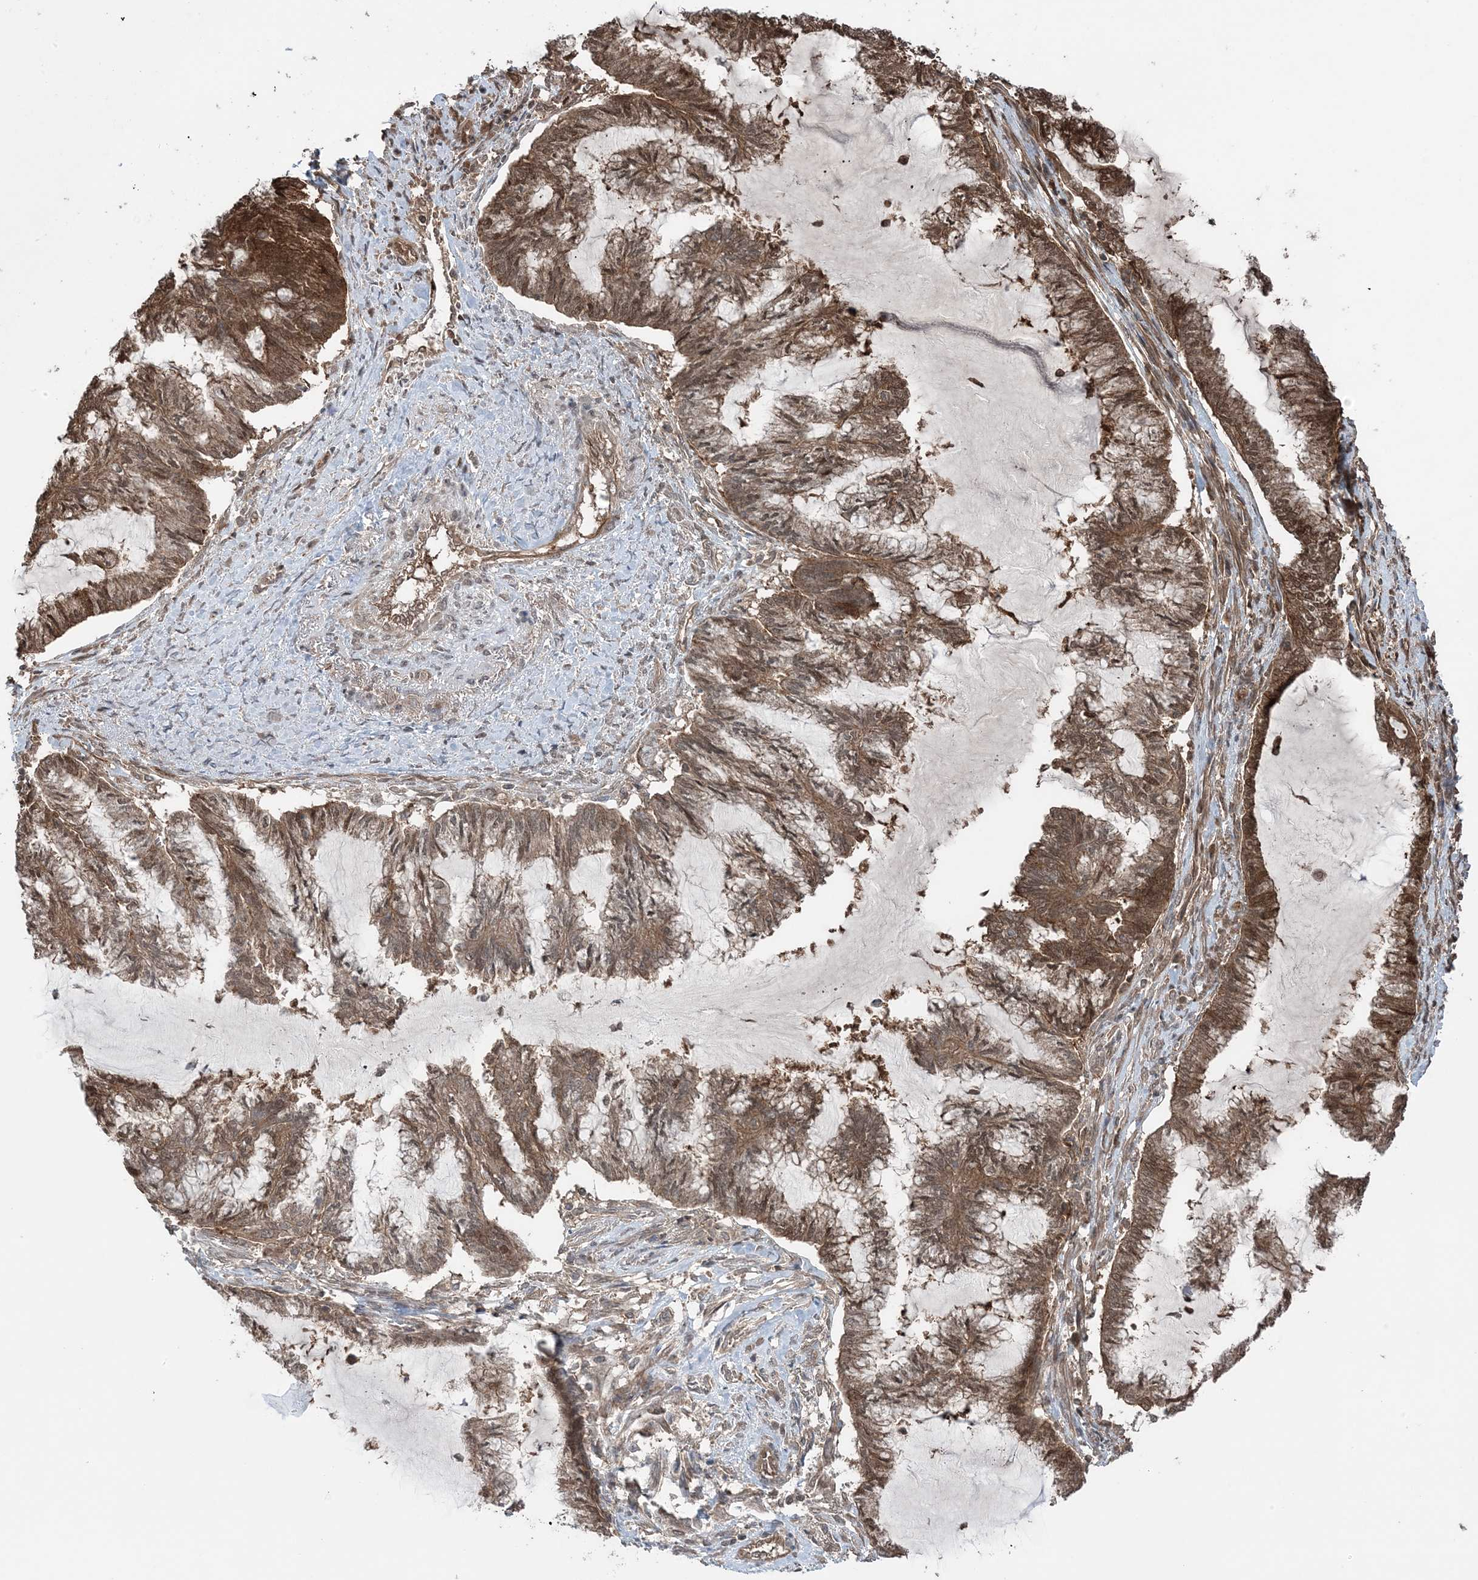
{"staining": {"intensity": "moderate", "quantity": ">75%", "location": "cytoplasmic/membranous,nuclear"}, "tissue": "endometrial cancer", "cell_type": "Tumor cells", "image_type": "cancer", "snomed": [{"axis": "morphology", "description": "Adenocarcinoma, NOS"}, {"axis": "topography", "description": "Endometrium"}], "caption": "This photomicrograph demonstrates endometrial cancer (adenocarcinoma) stained with immunohistochemistry to label a protein in brown. The cytoplasmic/membranous and nuclear of tumor cells show moderate positivity for the protein. Nuclei are counter-stained blue.", "gene": "MAPK1IP1L", "patient": {"sex": "female", "age": 86}}